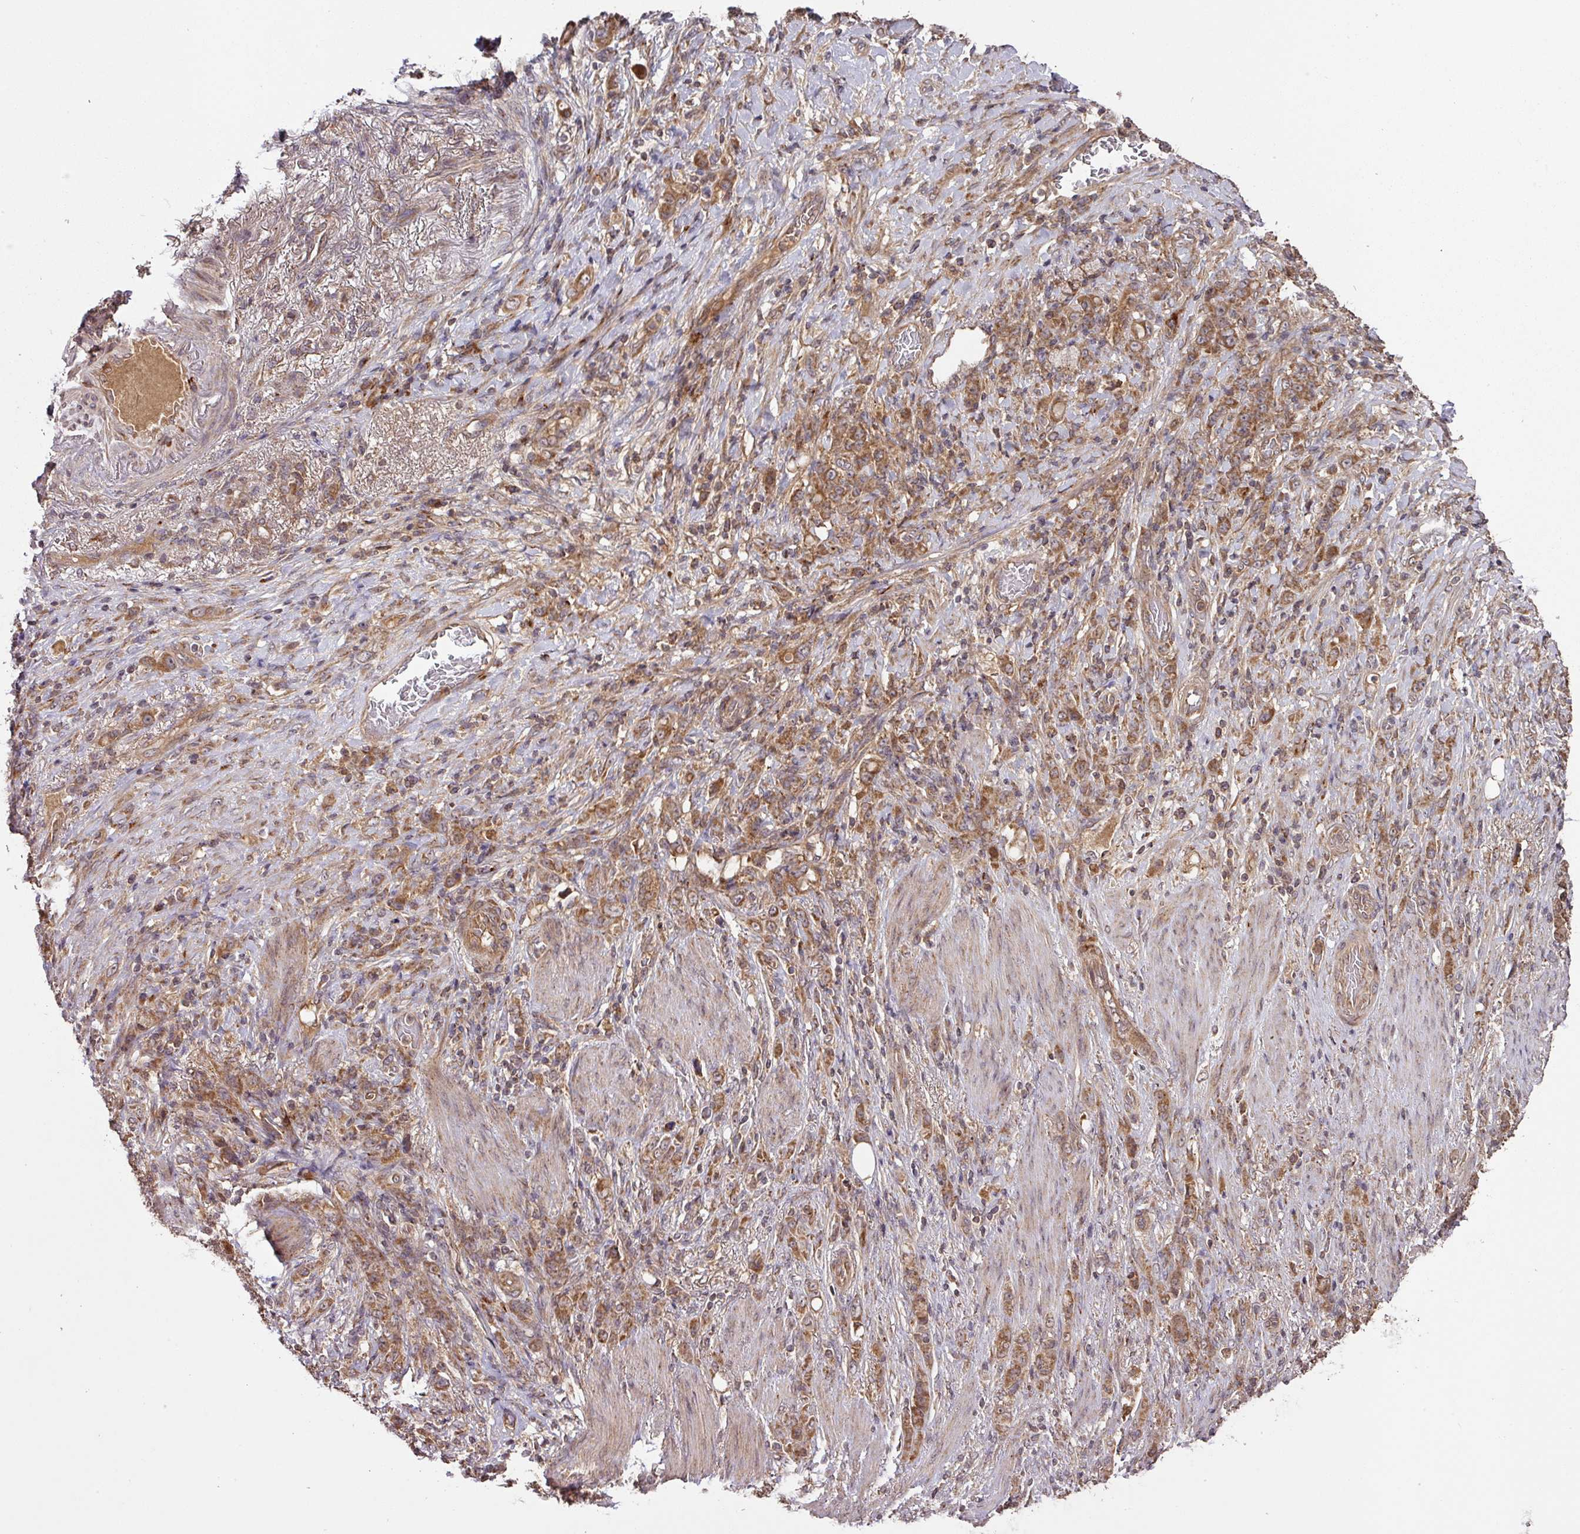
{"staining": {"intensity": "moderate", "quantity": ">75%", "location": "cytoplasmic/membranous"}, "tissue": "stomach cancer", "cell_type": "Tumor cells", "image_type": "cancer", "snomed": [{"axis": "morphology", "description": "Adenocarcinoma, NOS"}, {"axis": "topography", "description": "Stomach"}], "caption": "This image exhibits immunohistochemistry (IHC) staining of human stomach cancer, with medium moderate cytoplasmic/membranous positivity in approximately >75% of tumor cells.", "gene": "MRRF", "patient": {"sex": "female", "age": 79}}